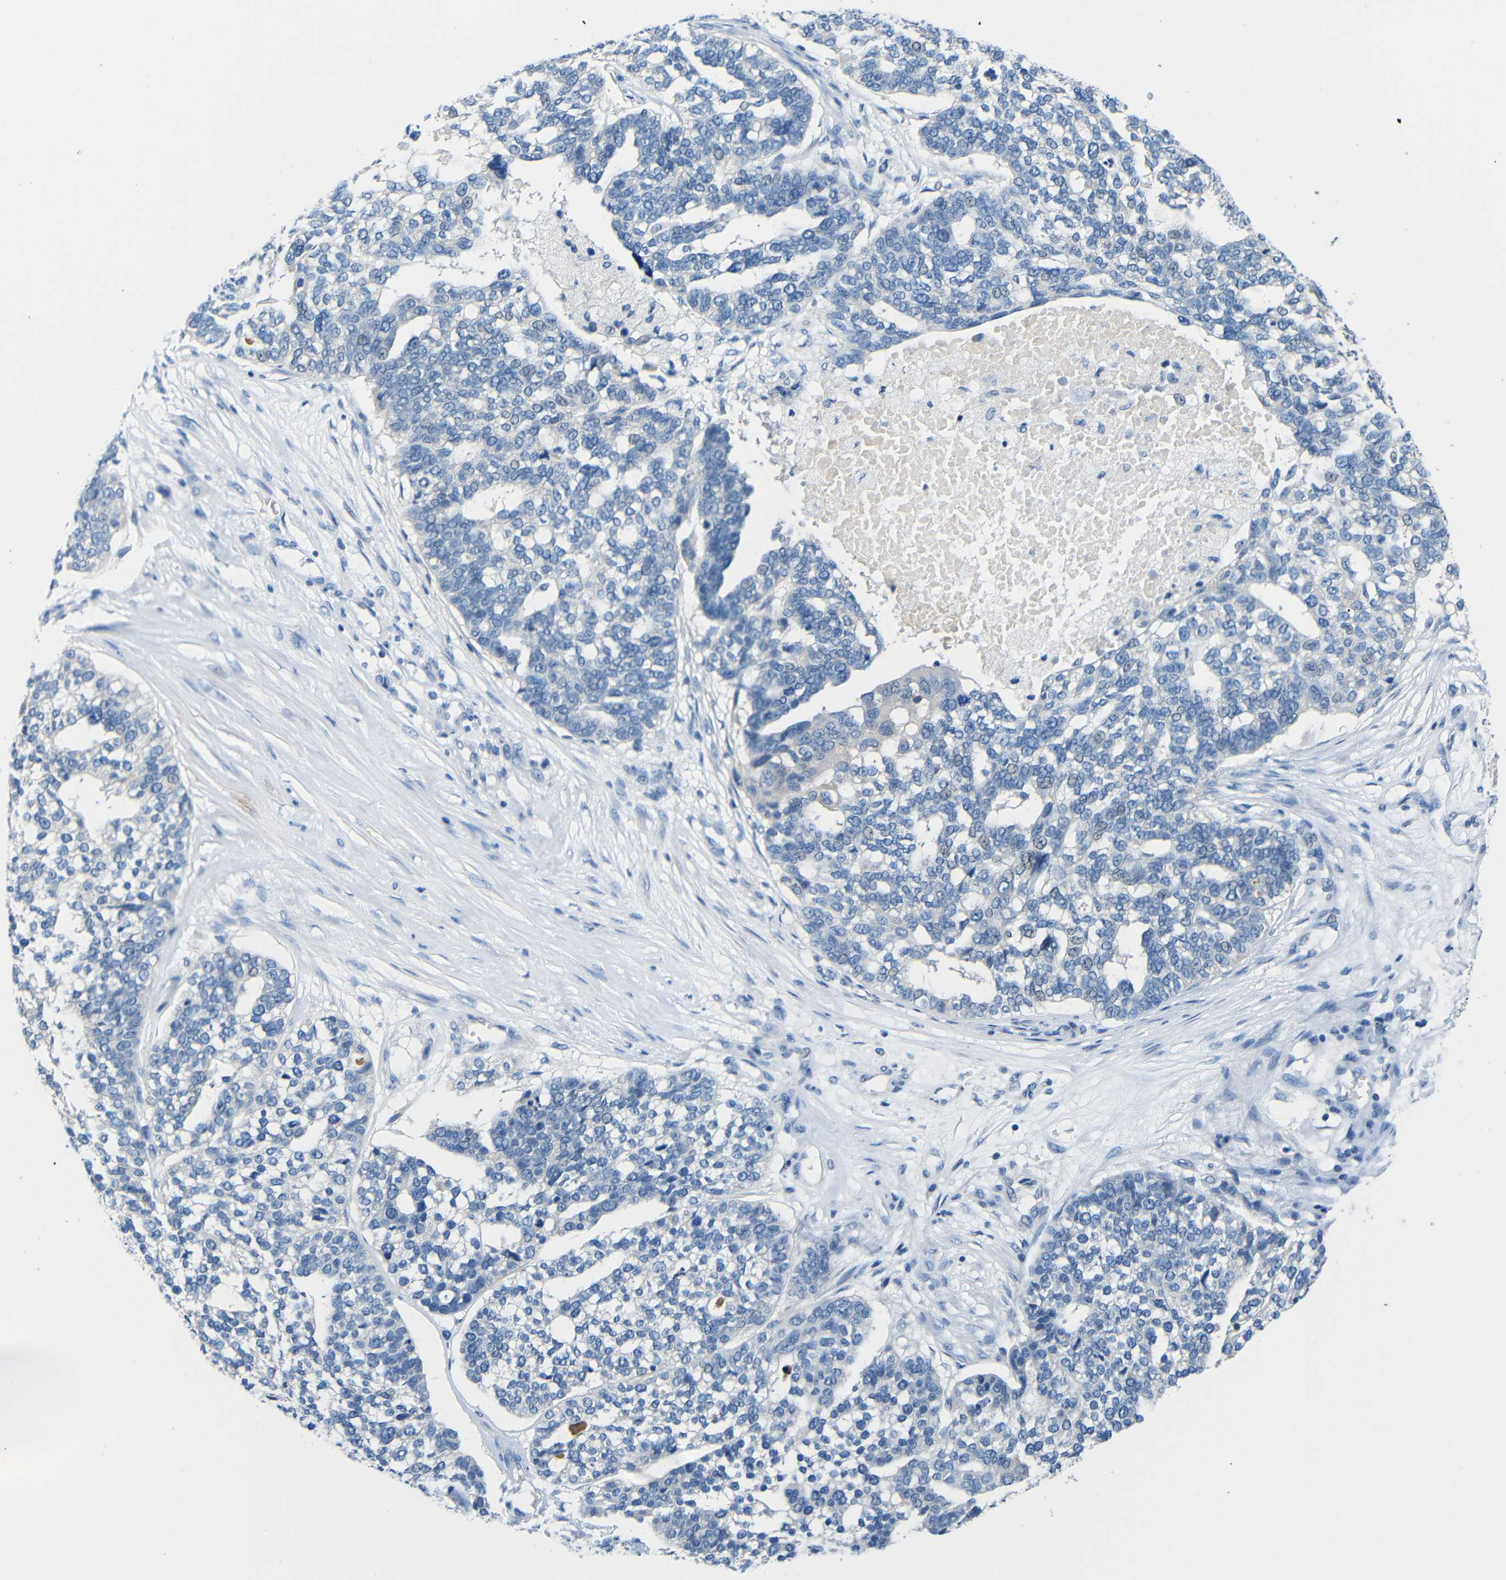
{"staining": {"intensity": "negative", "quantity": "none", "location": "none"}, "tissue": "ovarian cancer", "cell_type": "Tumor cells", "image_type": "cancer", "snomed": [{"axis": "morphology", "description": "Cystadenocarcinoma, serous, NOS"}, {"axis": "topography", "description": "Ovary"}], "caption": "IHC of serous cystadenocarcinoma (ovarian) displays no expression in tumor cells. (DAB immunohistochemistry, high magnification).", "gene": "NEGR1", "patient": {"sex": "female", "age": 59}}